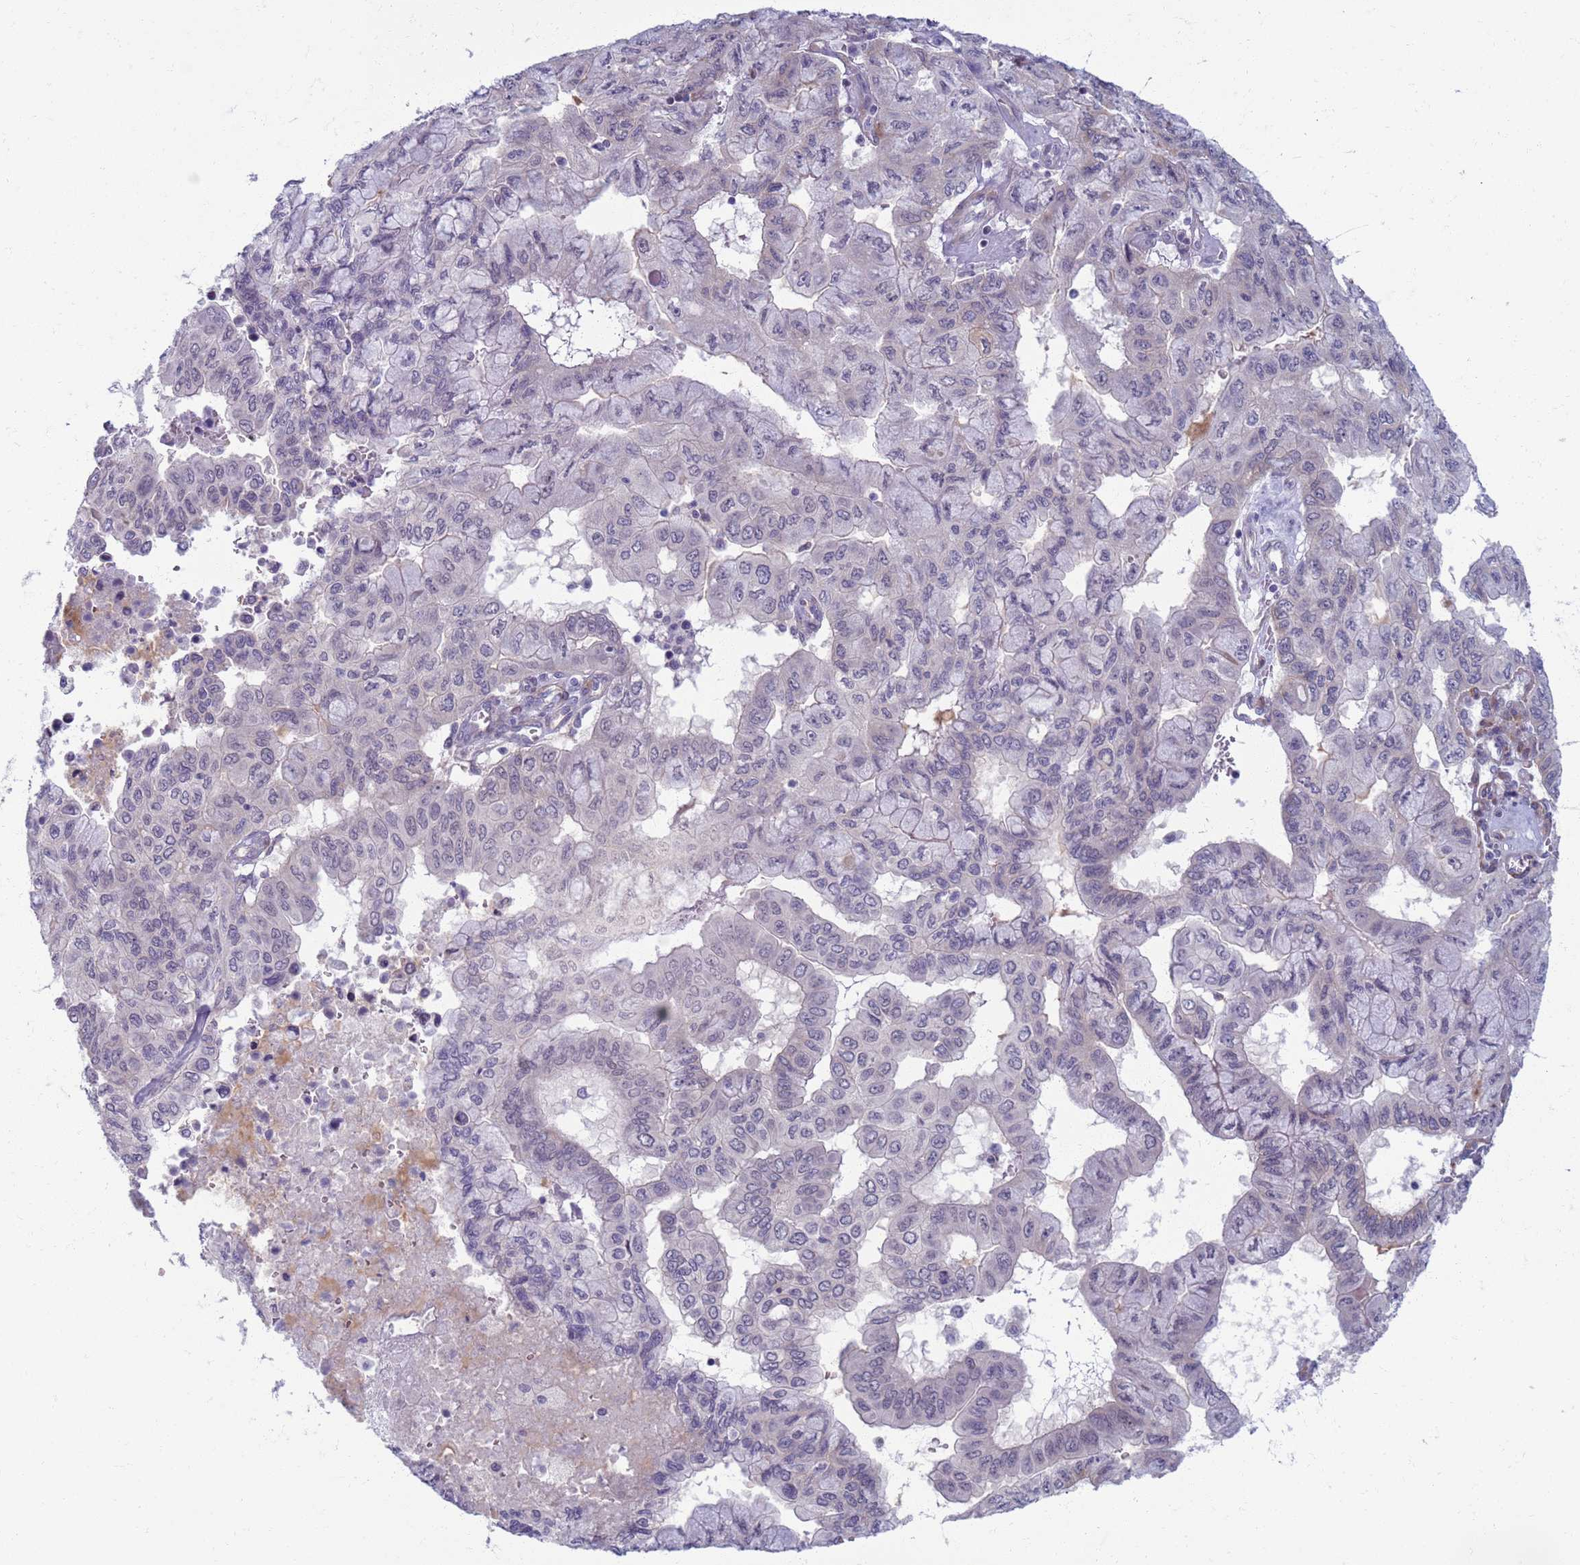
{"staining": {"intensity": "negative", "quantity": "none", "location": "none"}, "tissue": "pancreatic cancer", "cell_type": "Tumor cells", "image_type": "cancer", "snomed": [{"axis": "morphology", "description": "Adenocarcinoma, NOS"}, {"axis": "topography", "description": "Pancreas"}], "caption": "The micrograph reveals no significant positivity in tumor cells of pancreatic cancer.", "gene": "CLCA2", "patient": {"sex": "male", "age": 51}}